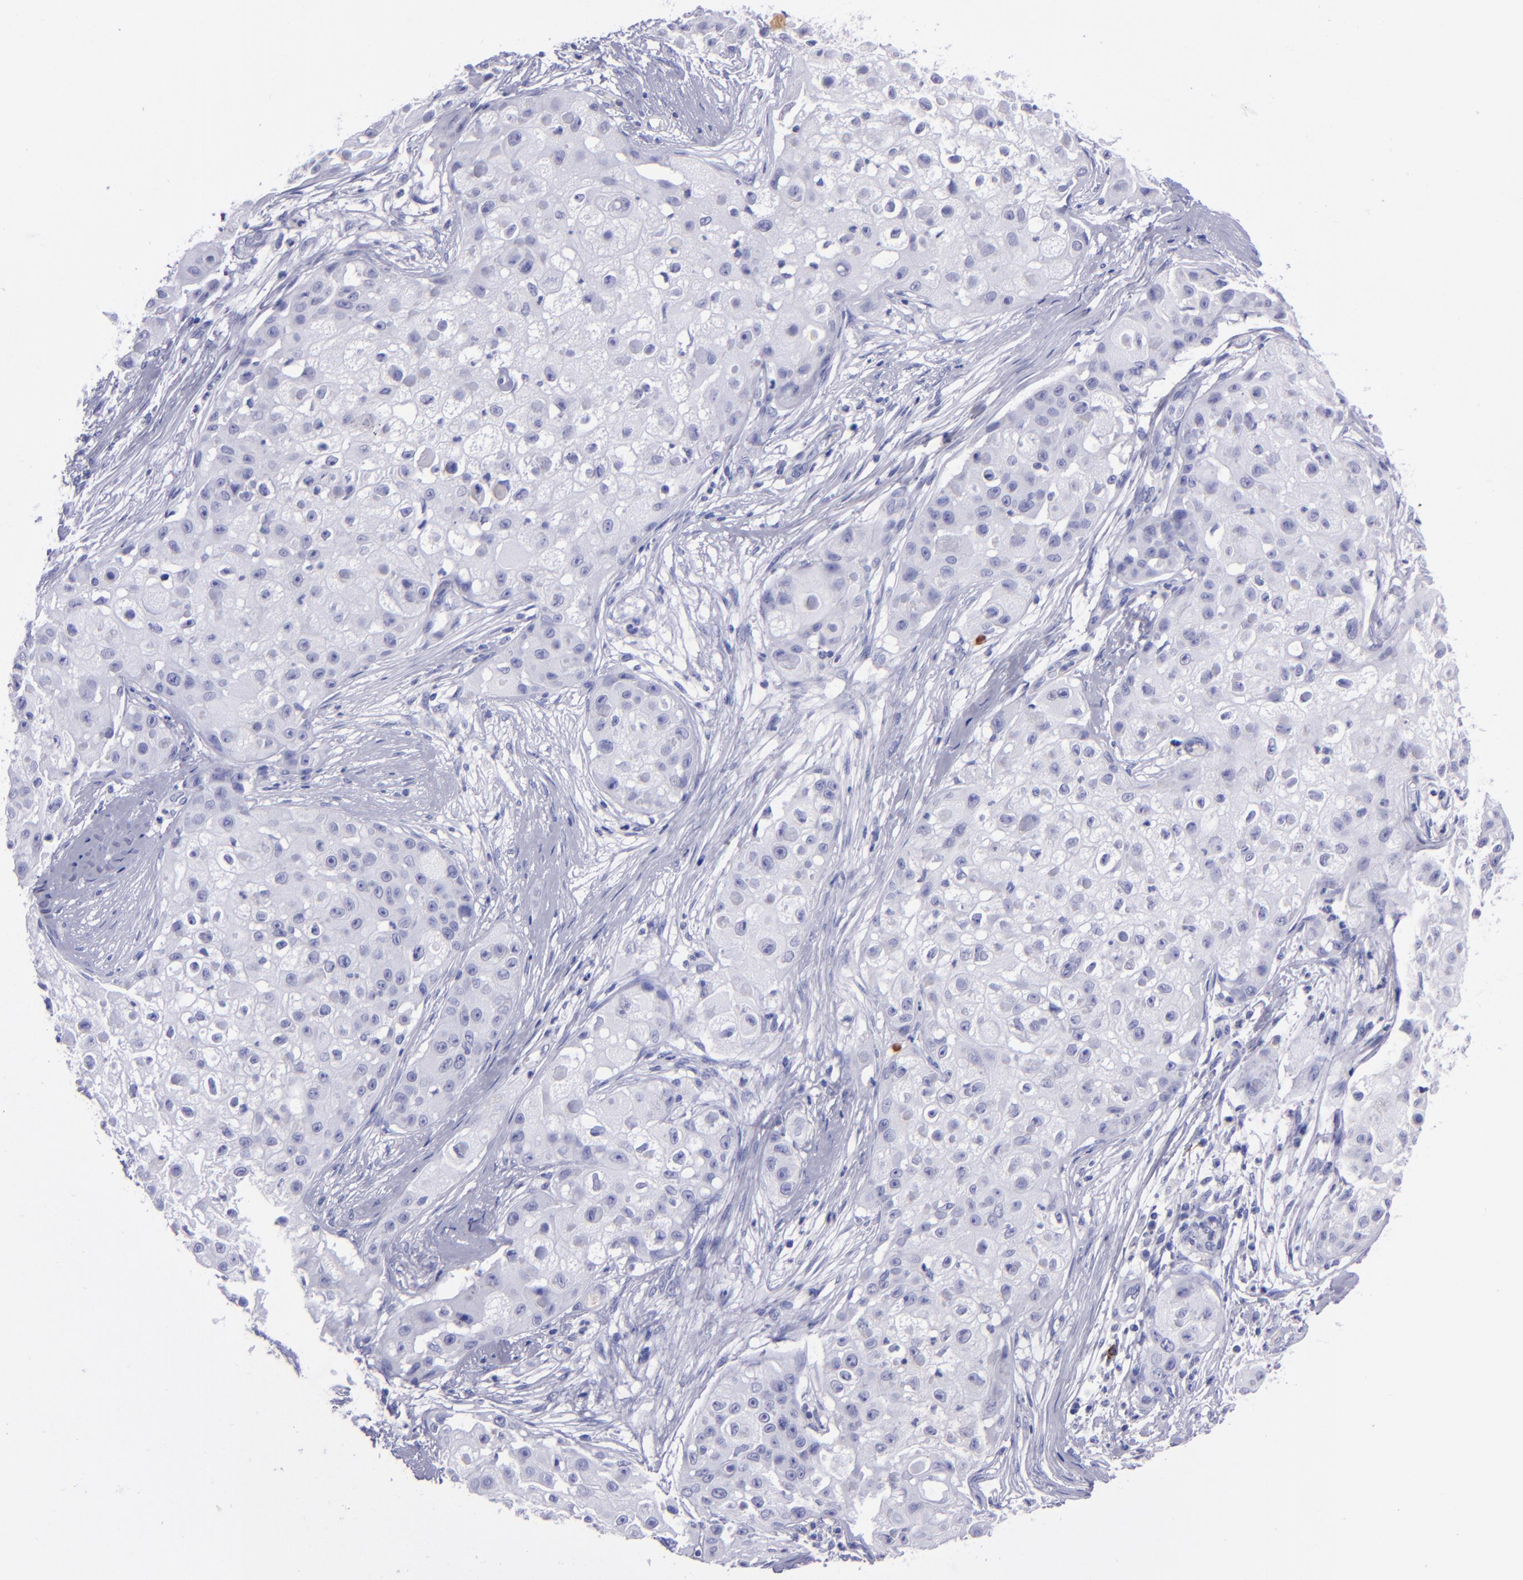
{"staining": {"intensity": "negative", "quantity": "none", "location": "none"}, "tissue": "skin cancer", "cell_type": "Tumor cells", "image_type": "cancer", "snomed": [{"axis": "morphology", "description": "Squamous cell carcinoma, NOS"}, {"axis": "topography", "description": "Skin"}], "caption": "Human skin cancer stained for a protein using immunohistochemistry (IHC) exhibits no expression in tumor cells.", "gene": "CD37", "patient": {"sex": "female", "age": 57}}